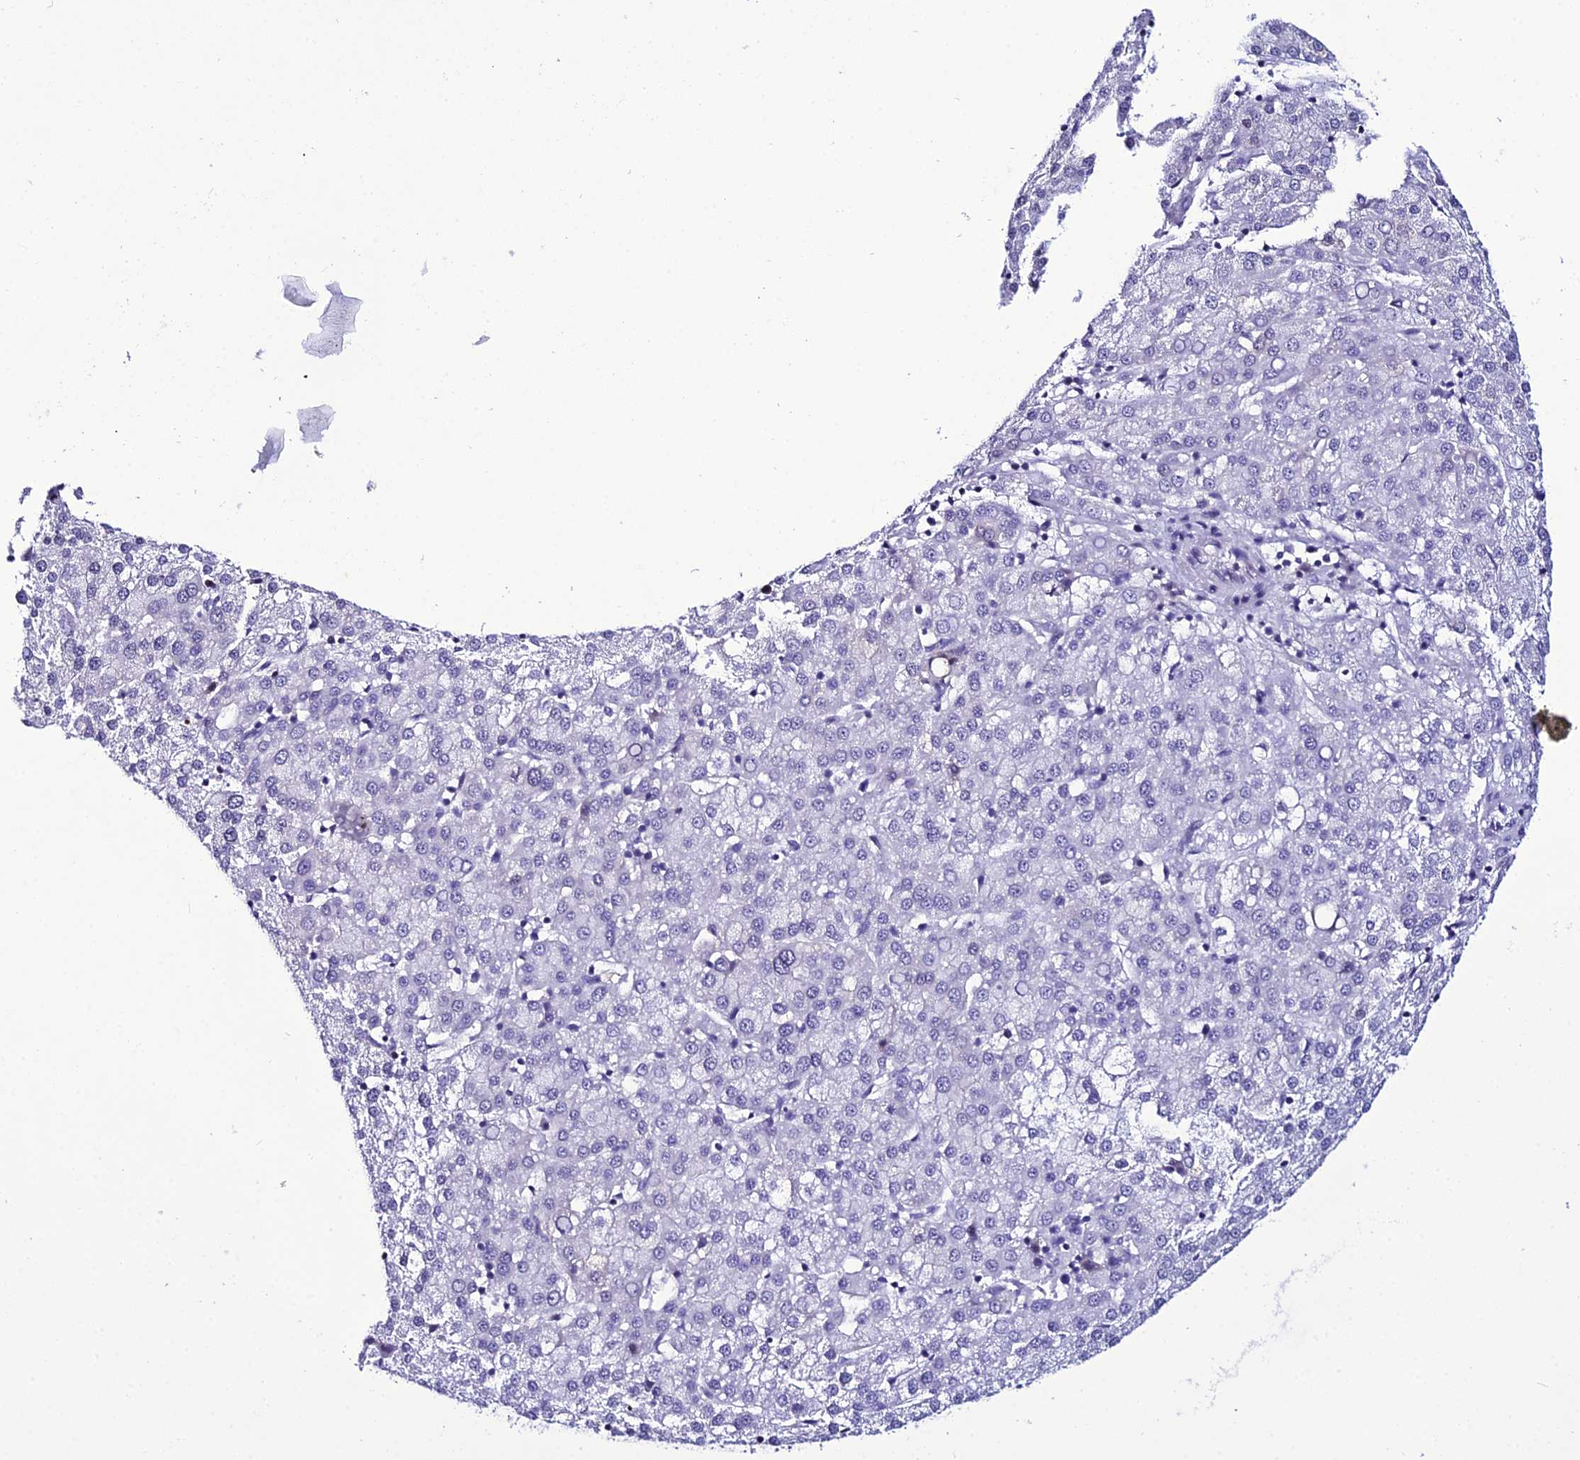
{"staining": {"intensity": "negative", "quantity": "none", "location": "none"}, "tissue": "liver cancer", "cell_type": "Tumor cells", "image_type": "cancer", "snomed": [{"axis": "morphology", "description": "Carcinoma, Hepatocellular, NOS"}, {"axis": "topography", "description": "Liver"}], "caption": "Liver hepatocellular carcinoma was stained to show a protein in brown. There is no significant expression in tumor cells. (Stains: DAB immunohistochemistry with hematoxylin counter stain, Microscopy: brightfield microscopy at high magnification).", "gene": "DEFB132", "patient": {"sex": "female", "age": 58}}